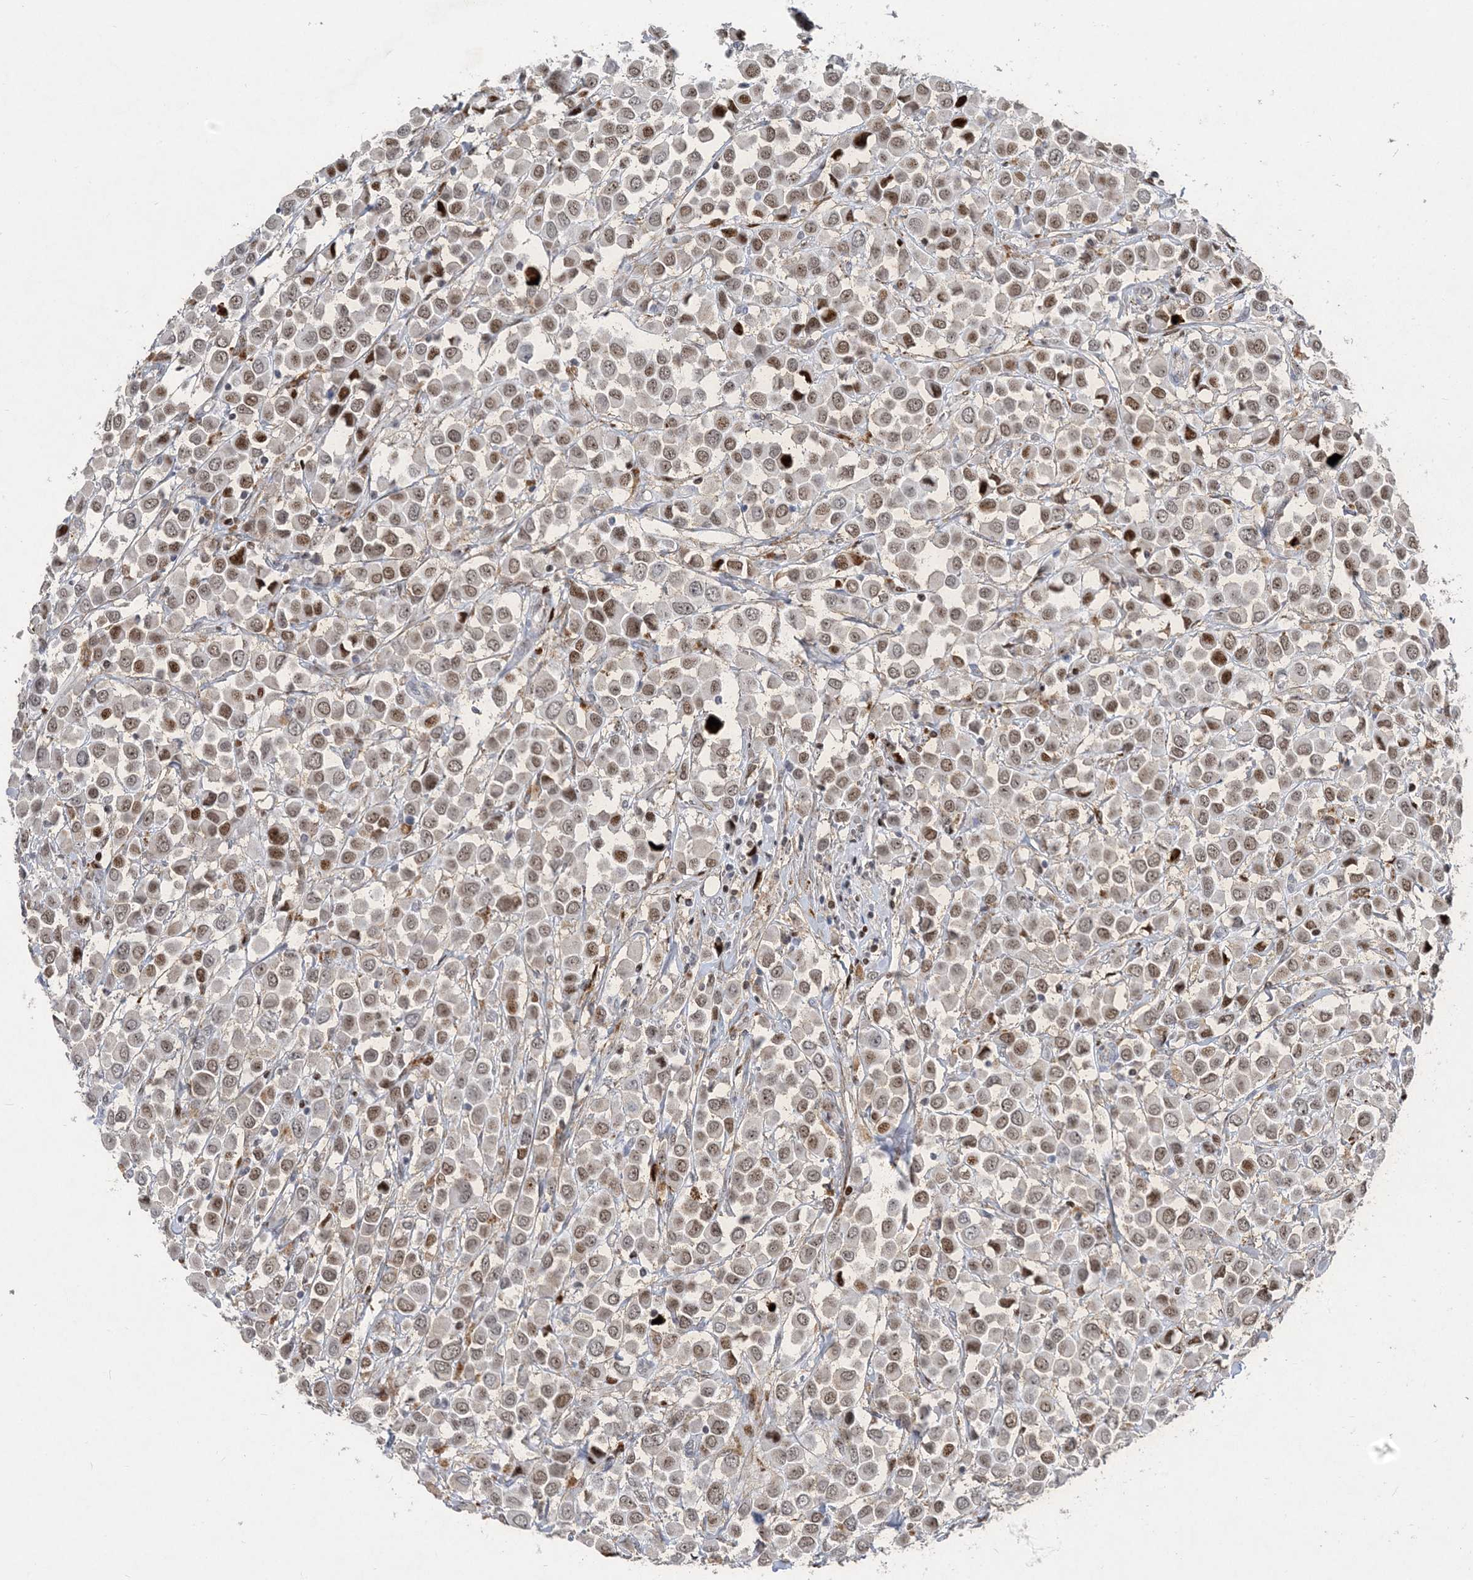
{"staining": {"intensity": "moderate", "quantity": "25%-75%", "location": "nuclear"}, "tissue": "breast cancer", "cell_type": "Tumor cells", "image_type": "cancer", "snomed": [{"axis": "morphology", "description": "Duct carcinoma"}, {"axis": "topography", "description": "Breast"}], "caption": "Protein analysis of breast invasive ductal carcinoma tissue demonstrates moderate nuclear expression in approximately 25%-75% of tumor cells.", "gene": "SLC25A53", "patient": {"sex": "female", "age": 61}}